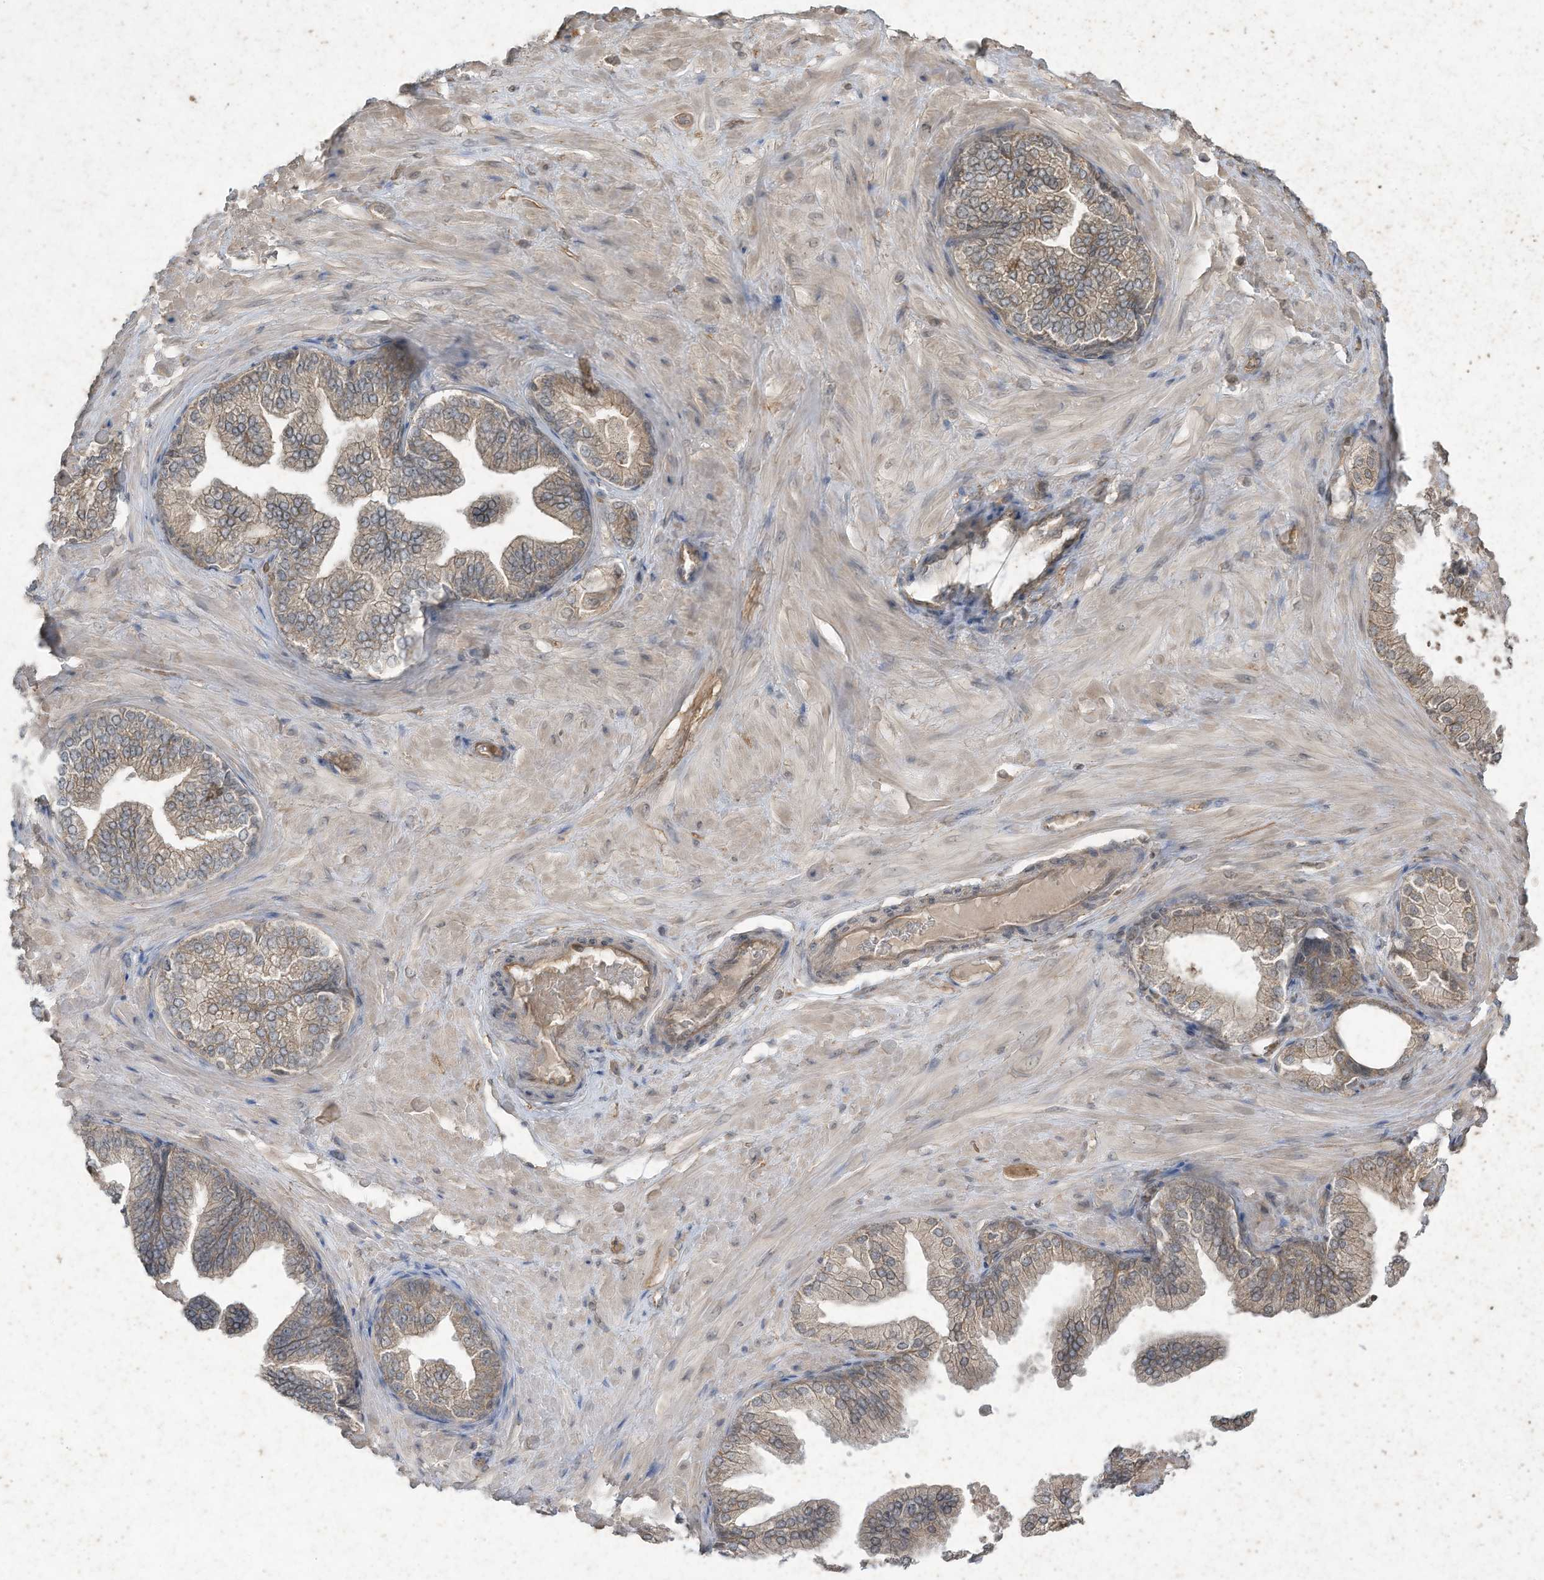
{"staining": {"intensity": "weak", "quantity": "25%-75%", "location": "cytoplasmic/membranous"}, "tissue": "adipose tissue", "cell_type": "Adipocytes", "image_type": "normal", "snomed": [{"axis": "morphology", "description": "Normal tissue, NOS"}, {"axis": "morphology", "description": "Adenocarcinoma, Low grade"}, {"axis": "topography", "description": "Prostate"}, {"axis": "topography", "description": "Peripheral nerve tissue"}], "caption": "Immunohistochemical staining of benign human adipose tissue displays 25%-75% levels of weak cytoplasmic/membranous protein expression in approximately 25%-75% of adipocytes.", "gene": "MATN2", "patient": {"sex": "male", "age": 63}}